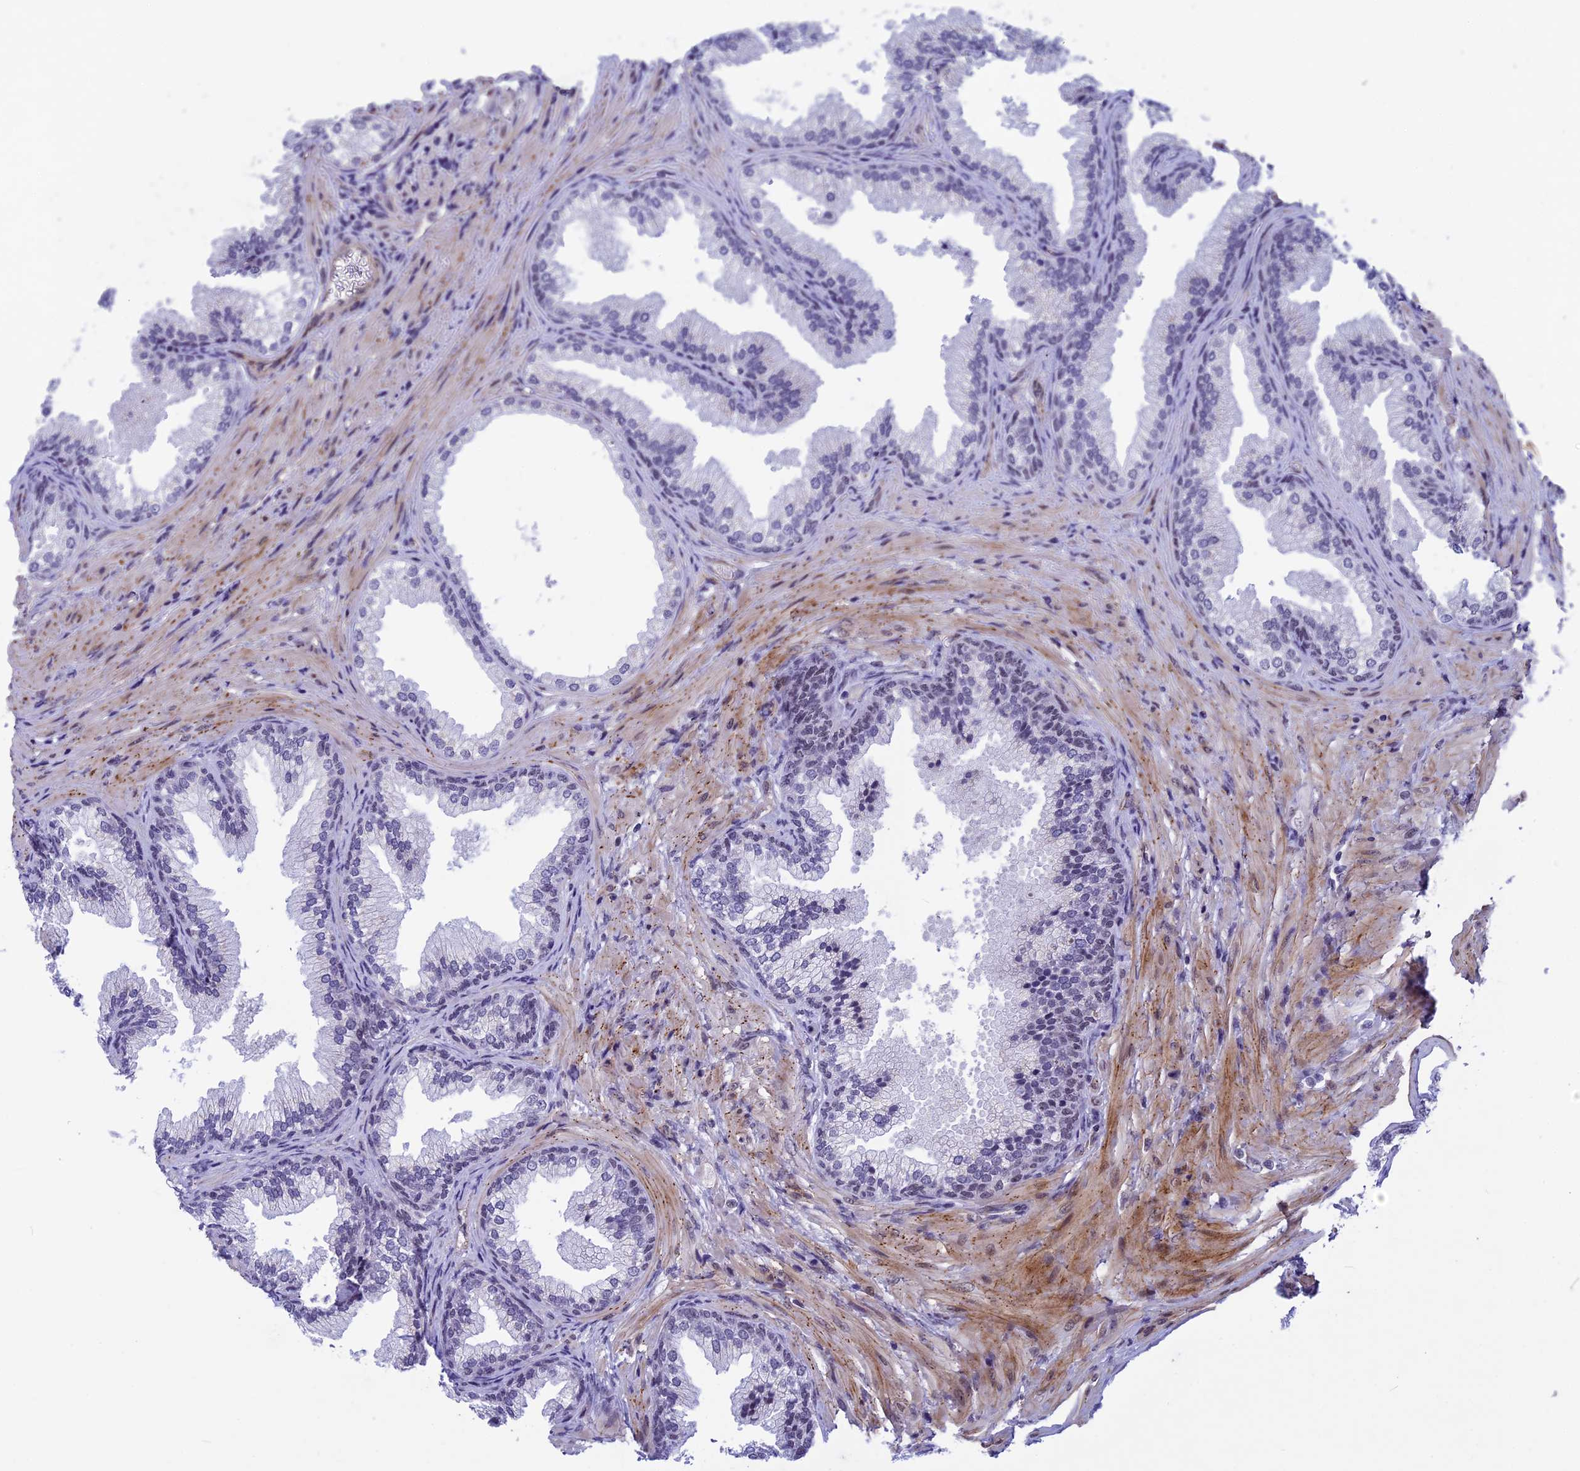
{"staining": {"intensity": "negative", "quantity": "none", "location": "none"}, "tissue": "prostate", "cell_type": "Glandular cells", "image_type": "normal", "snomed": [{"axis": "morphology", "description": "Normal tissue, NOS"}, {"axis": "topography", "description": "Prostate"}], "caption": "Immunohistochemistry (IHC) of normal prostate reveals no expression in glandular cells.", "gene": "NIPBL", "patient": {"sex": "male", "age": 76}}